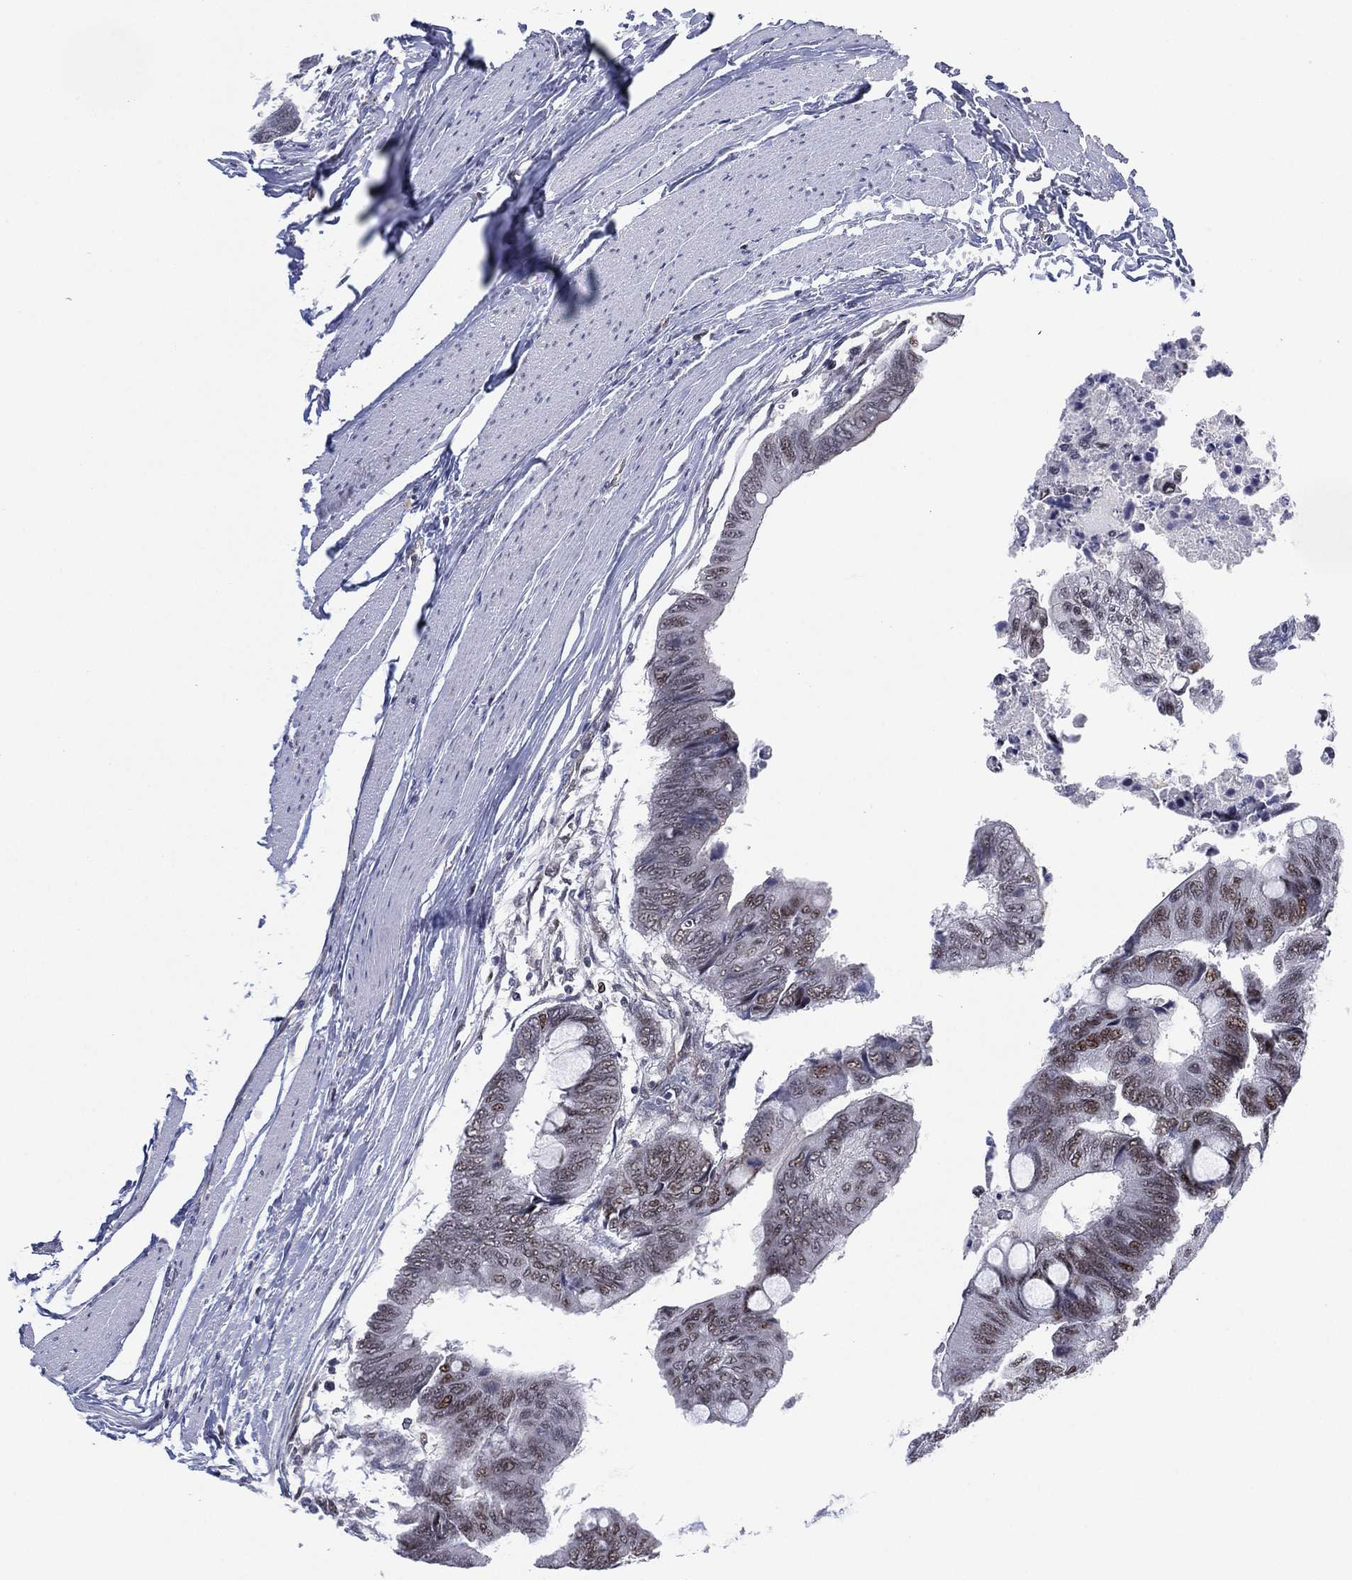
{"staining": {"intensity": "moderate", "quantity": "<25%", "location": "nuclear"}, "tissue": "colorectal cancer", "cell_type": "Tumor cells", "image_type": "cancer", "snomed": [{"axis": "morphology", "description": "Normal tissue, NOS"}, {"axis": "morphology", "description": "Adenocarcinoma, NOS"}, {"axis": "topography", "description": "Rectum"}, {"axis": "topography", "description": "Peripheral nerve tissue"}], "caption": "Adenocarcinoma (colorectal) tissue demonstrates moderate nuclear positivity in about <25% of tumor cells, visualized by immunohistochemistry.", "gene": "GSE1", "patient": {"sex": "male", "age": 92}}